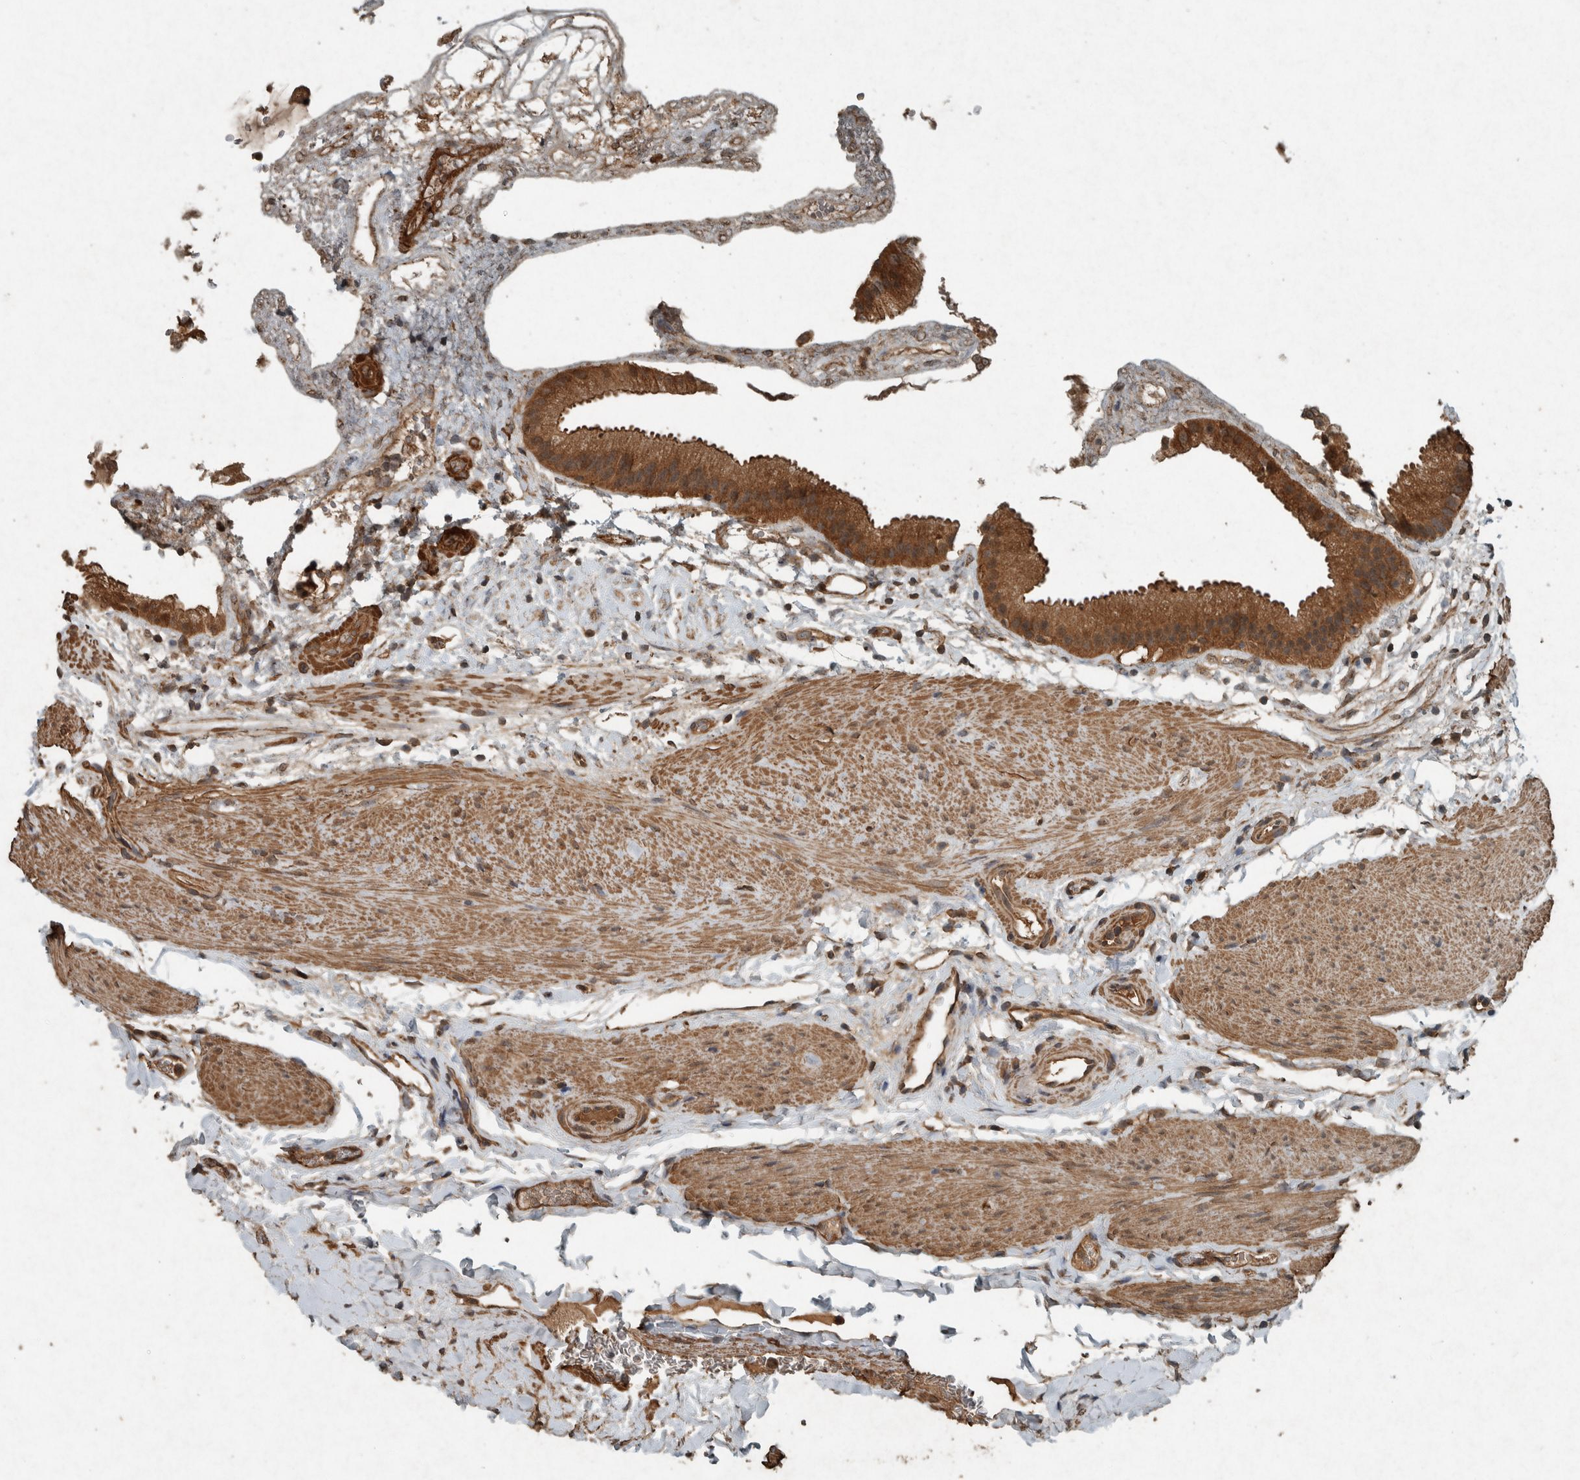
{"staining": {"intensity": "strong", "quantity": ">75%", "location": "cytoplasmic/membranous"}, "tissue": "gallbladder", "cell_type": "Glandular cells", "image_type": "normal", "snomed": [{"axis": "morphology", "description": "Normal tissue, NOS"}, {"axis": "topography", "description": "Gallbladder"}], "caption": "The micrograph displays immunohistochemical staining of benign gallbladder. There is strong cytoplasmic/membranous staining is identified in about >75% of glandular cells.", "gene": "ARHGEF12", "patient": {"sex": "female", "age": 64}}